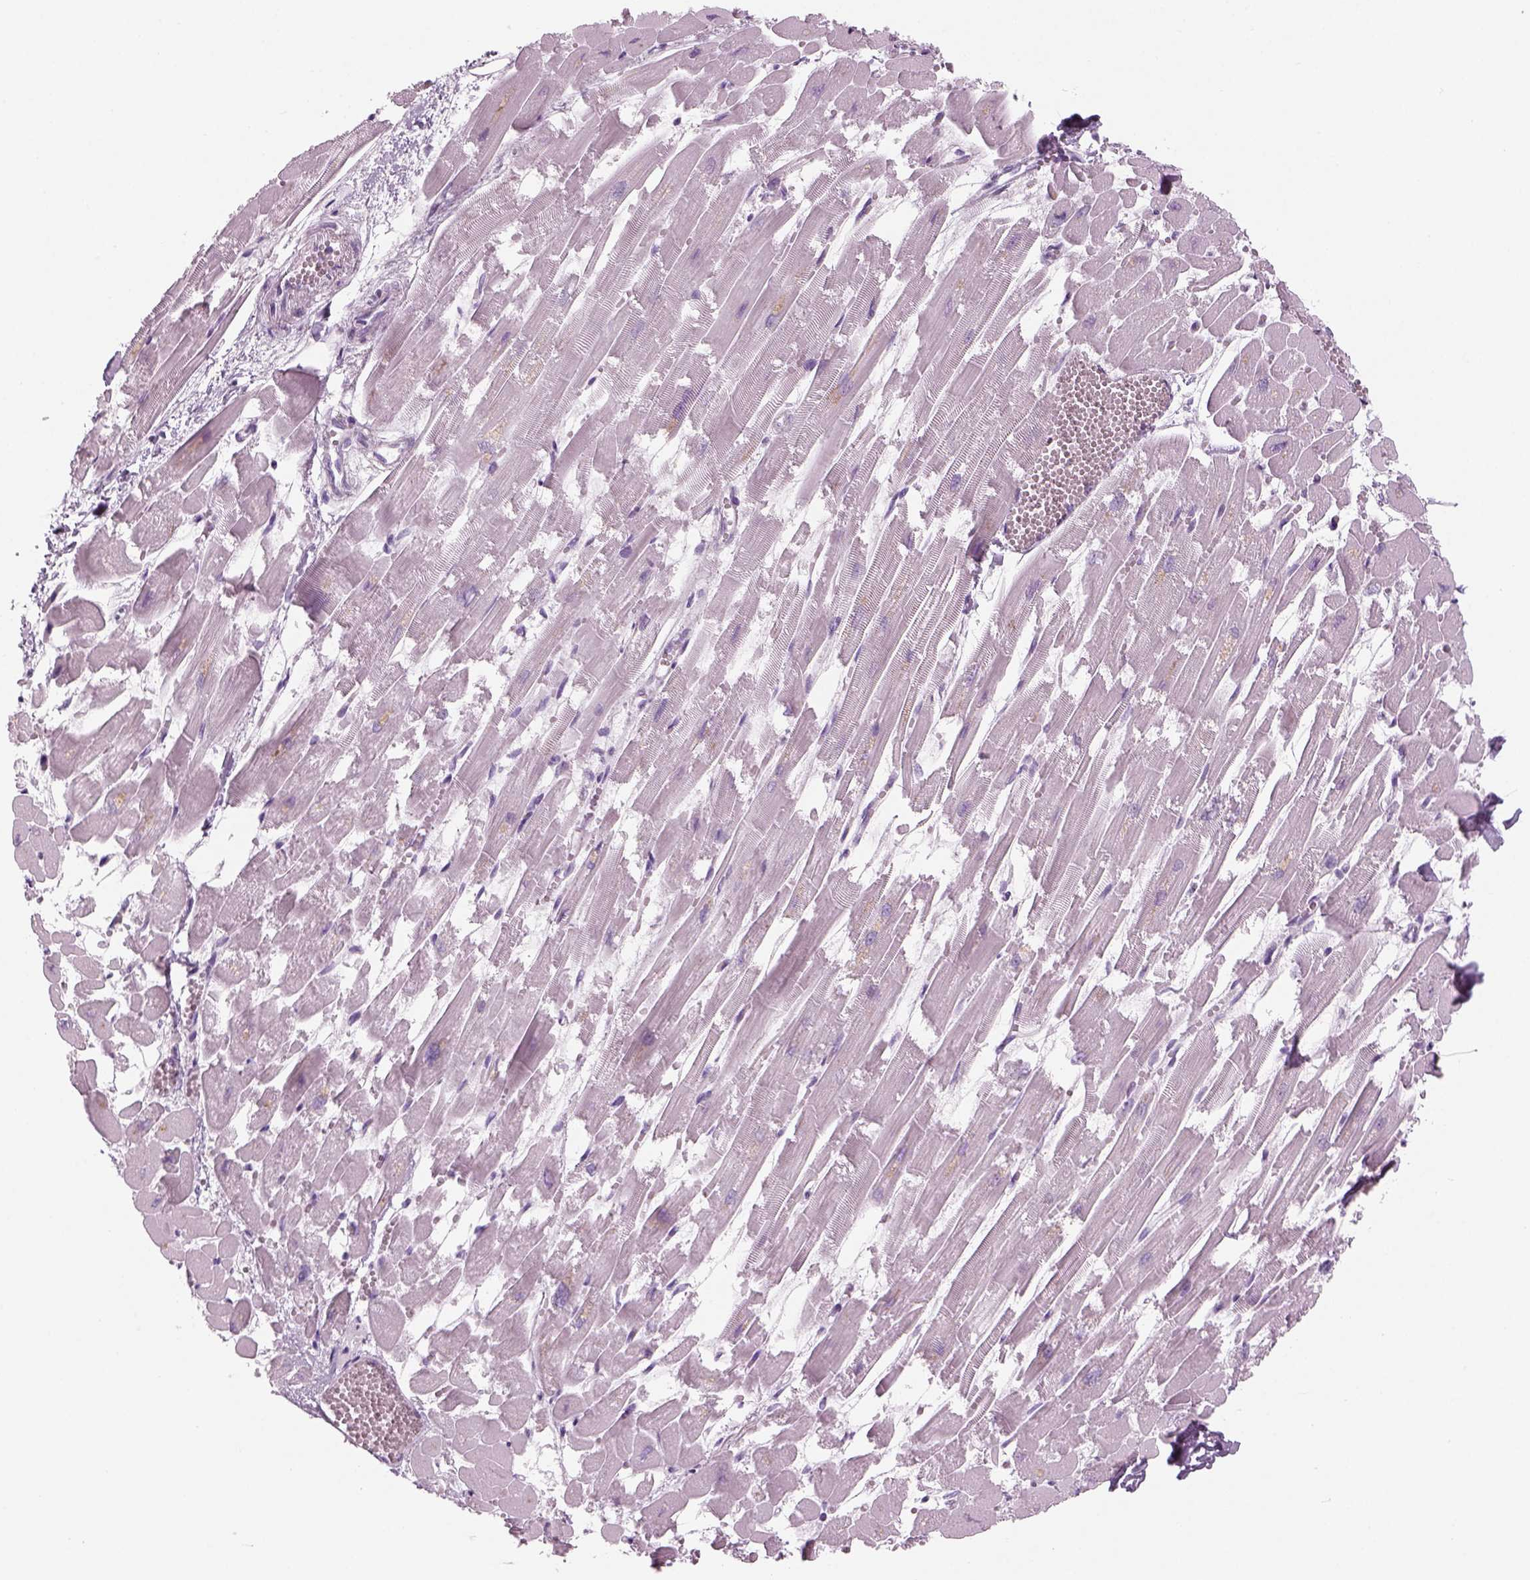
{"staining": {"intensity": "negative", "quantity": "none", "location": "none"}, "tissue": "heart muscle", "cell_type": "Cardiomyocytes", "image_type": "normal", "snomed": [{"axis": "morphology", "description": "Normal tissue, NOS"}, {"axis": "topography", "description": "Heart"}], "caption": "A high-resolution histopathology image shows immunohistochemistry staining of normal heart muscle, which displays no significant staining in cardiomyocytes. (DAB IHC visualized using brightfield microscopy, high magnification).", "gene": "SAG", "patient": {"sex": "female", "age": 52}}